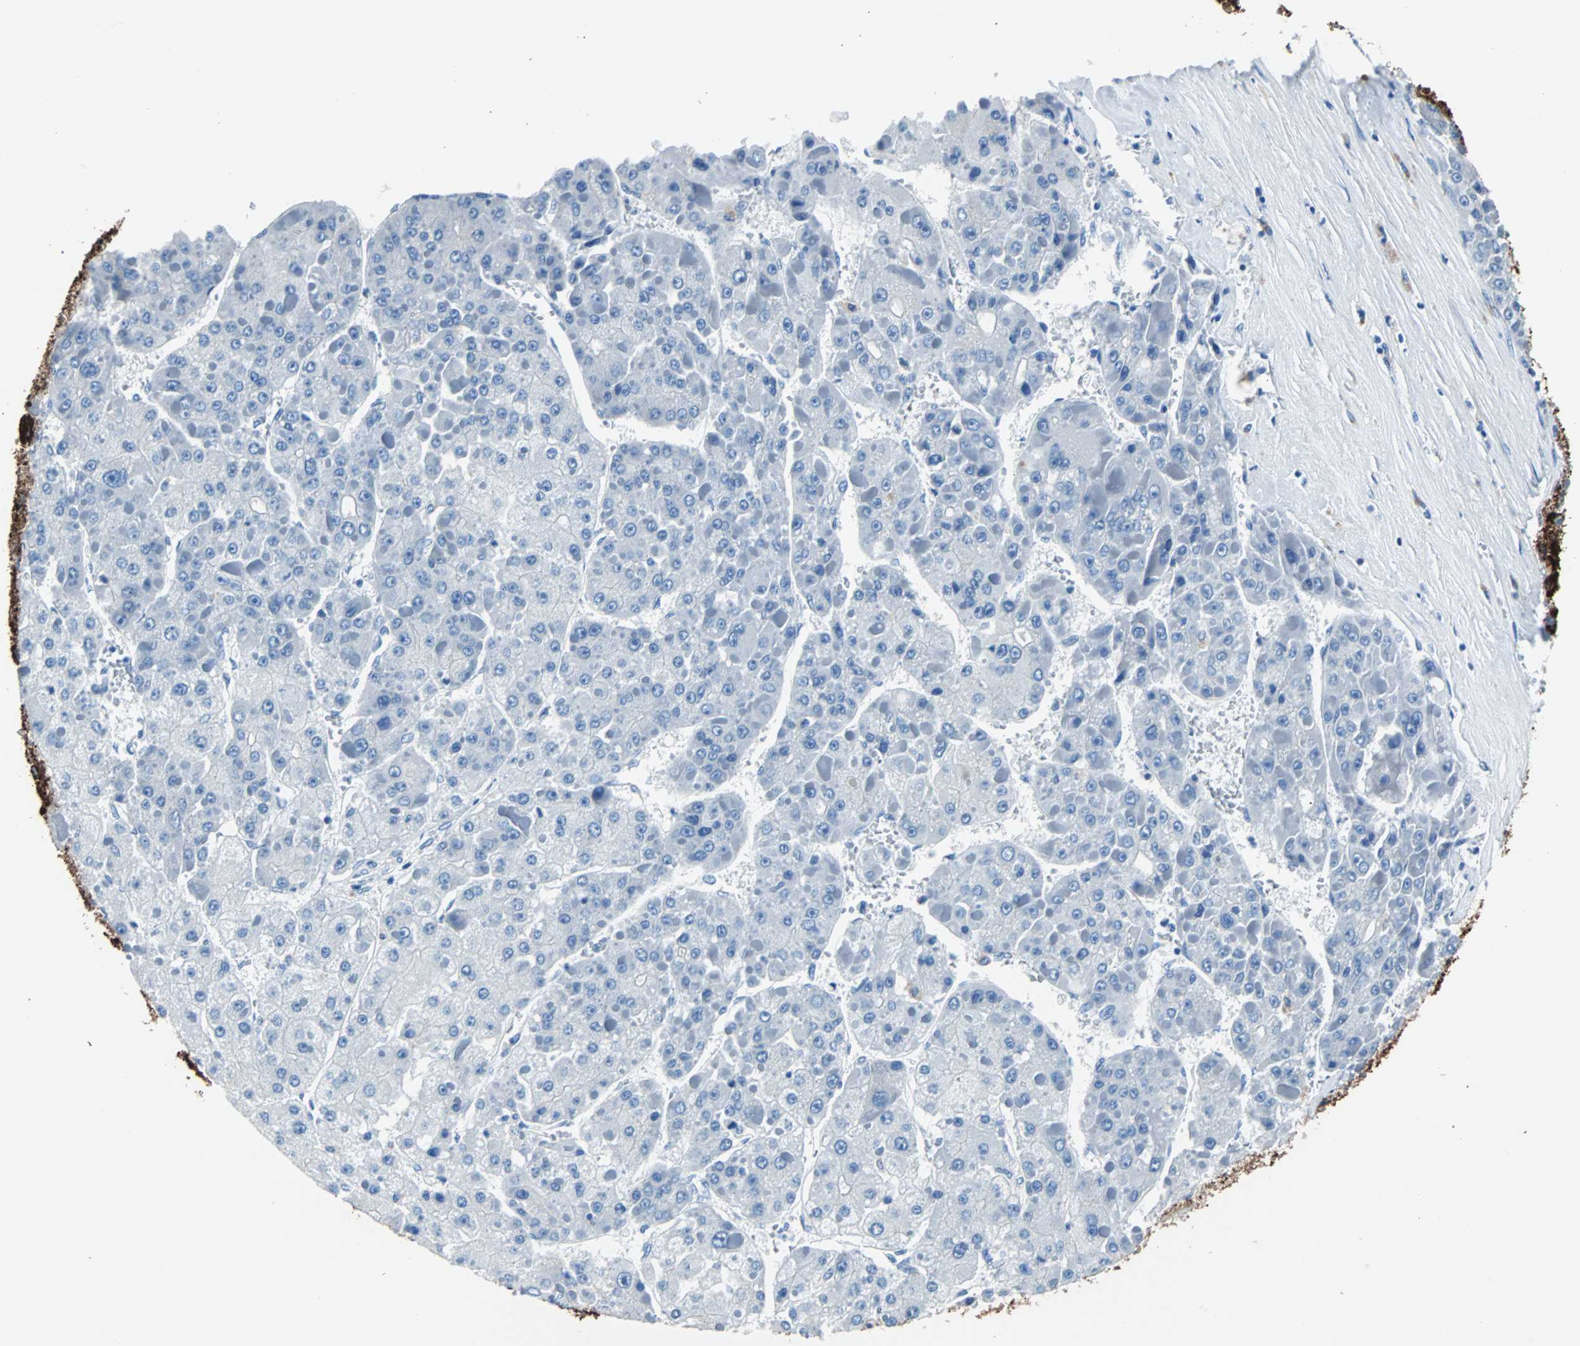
{"staining": {"intensity": "negative", "quantity": "none", "location": "none"}, "tissue": "liver cancer", "cell_type": "Tumor cells", "image_type": "cancer", "snomed": [{"axis": "morphology", "description": "Carcinoma, Hepatocellular, NOS"}, {"axis": "topography", "description": "Liver"}], "caption": "IHC photomicrograph of liver cancer (hepatocellular carcinoma) stained for a protein (brown), which shows no positivity in tumor cells. (Immunohistochemistry (ihc), brightfield microscopy, high magnification).", "gene": "KRT7", "patient": {"sex": "female", "age": 73}}